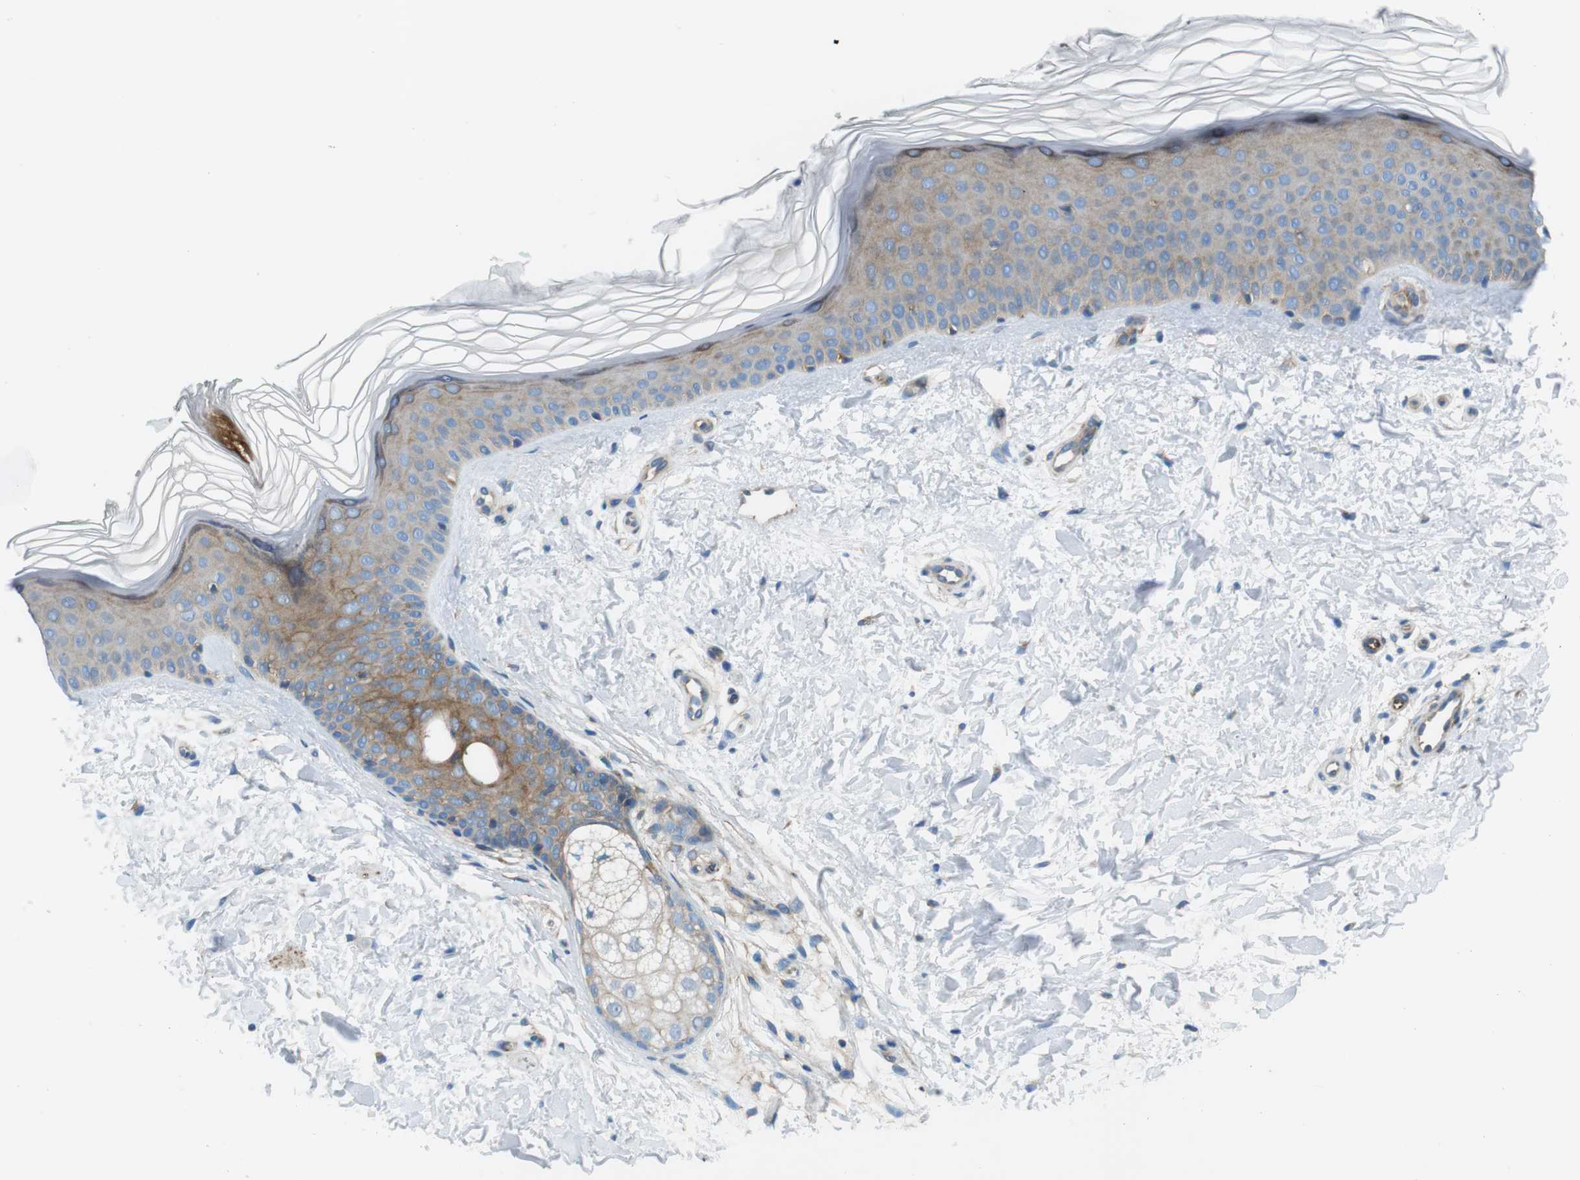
{"staining": {"intensity": "moderate", "quantity": ">75%", "location": "cytoplasmic/membranous"}, "tissue": "skin", "cell_type": "Fibroblasts", "image_type": "normal", "snomed": [{"axis": "morphology", "description": "Normal tissue, NOS"}, {"axis": "topography", "description": "Skin"}], "caption": "Brown immunohistochemical staining in normal human skin reveals moderate cytoplasmic/membranous positivity in about >75% of fibroblasts. (DAB (3,3'-diaminobenzidine) = brown stain, brightfield microscopy at high magnification).", "gene": "EMP2", "patient": {"sex": "female", "age": 19}}